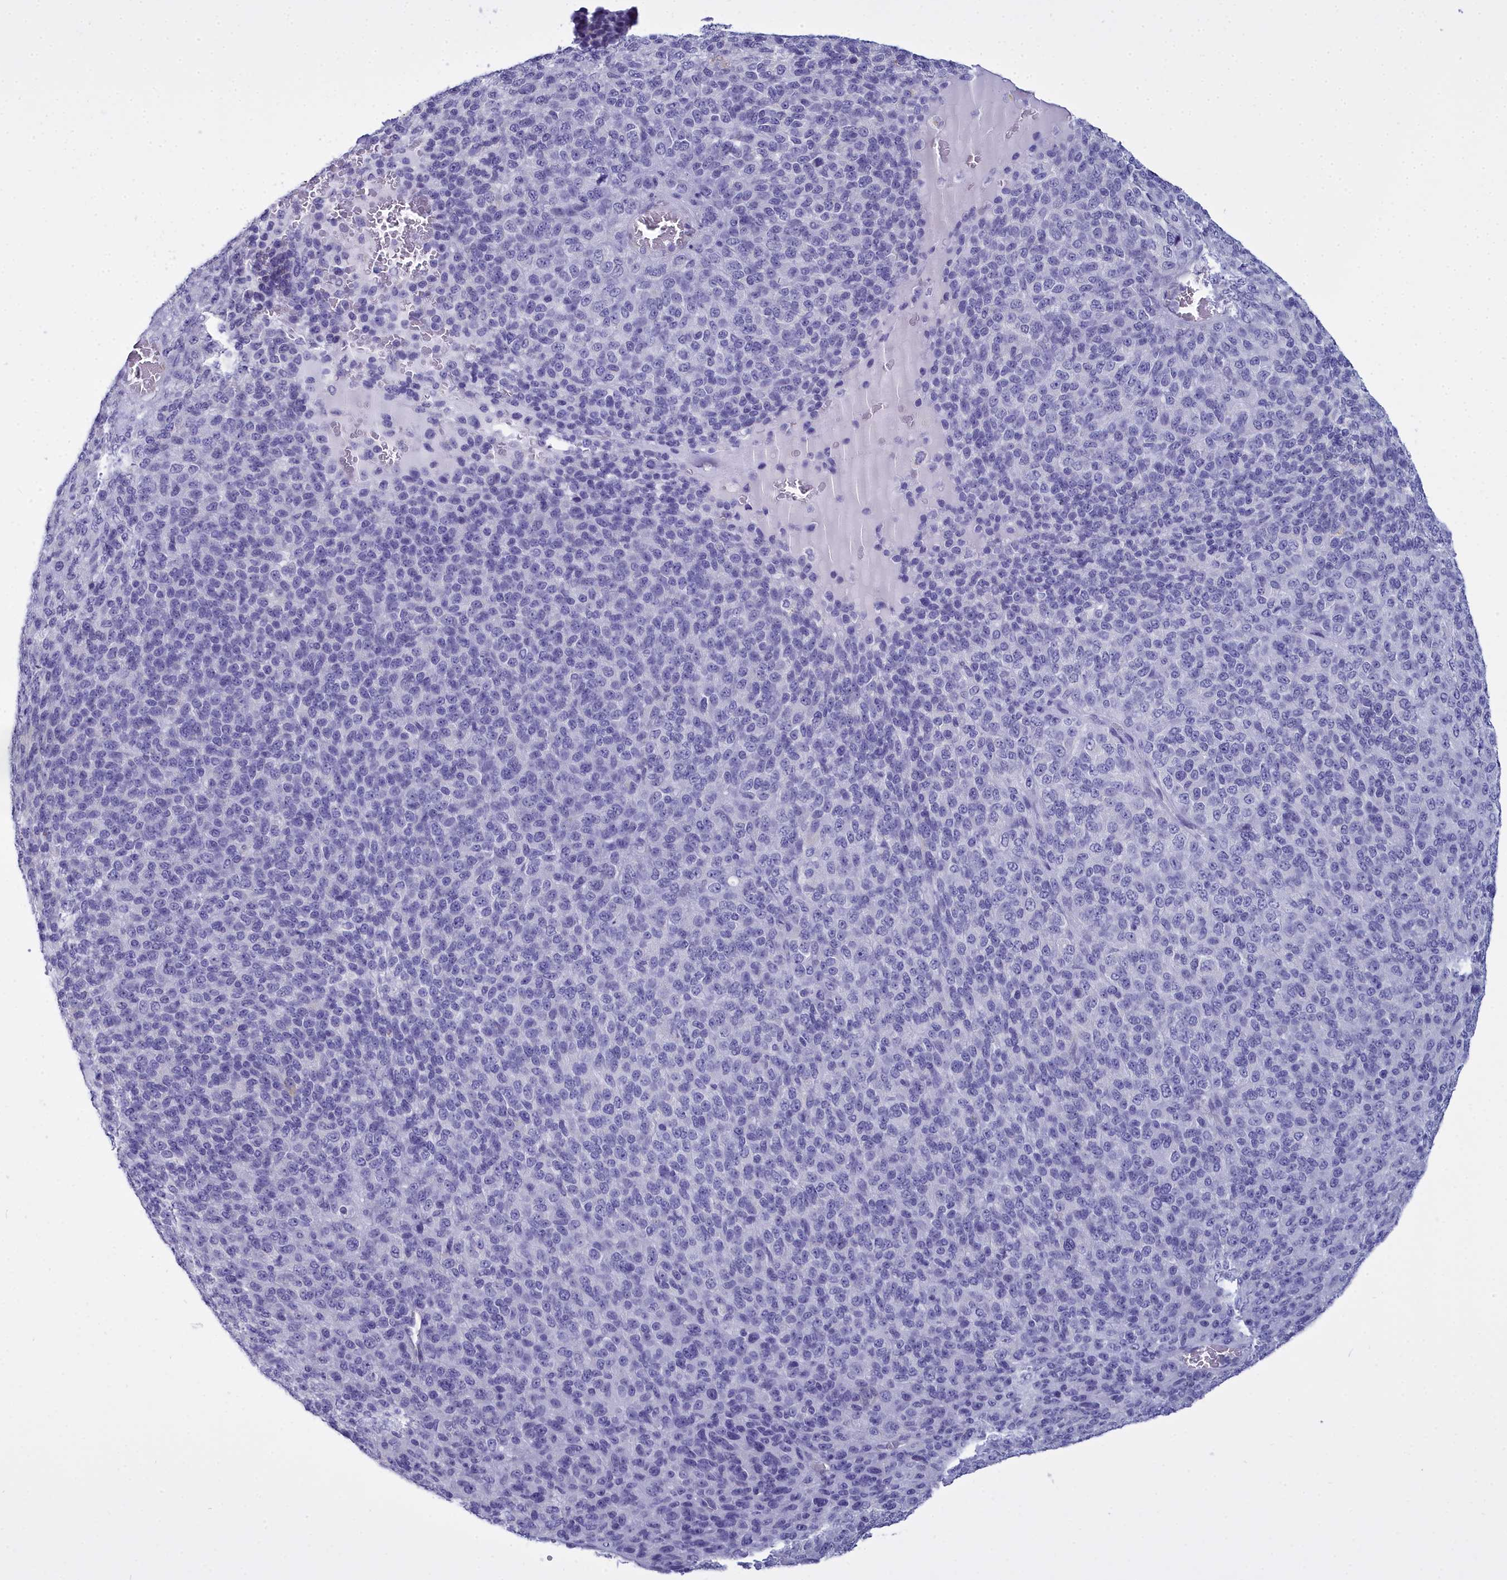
{"staining": {"intensity": "negative", "quantity": "none", "location": "none"}, "tissue": "melanoma", "cell_type": "Tumor cells", "image_type": "cancer", "snomed": [{"axis": "morphology", "description": "Malignant melanoma, Metastatic site"}, {"axis": "topography", "description": "Brain"}], "caption": "There is no significant positivity in tumor cells of melanoma.", "gene": "MAP6", "patient": {"sex": "female", "age": 56}}